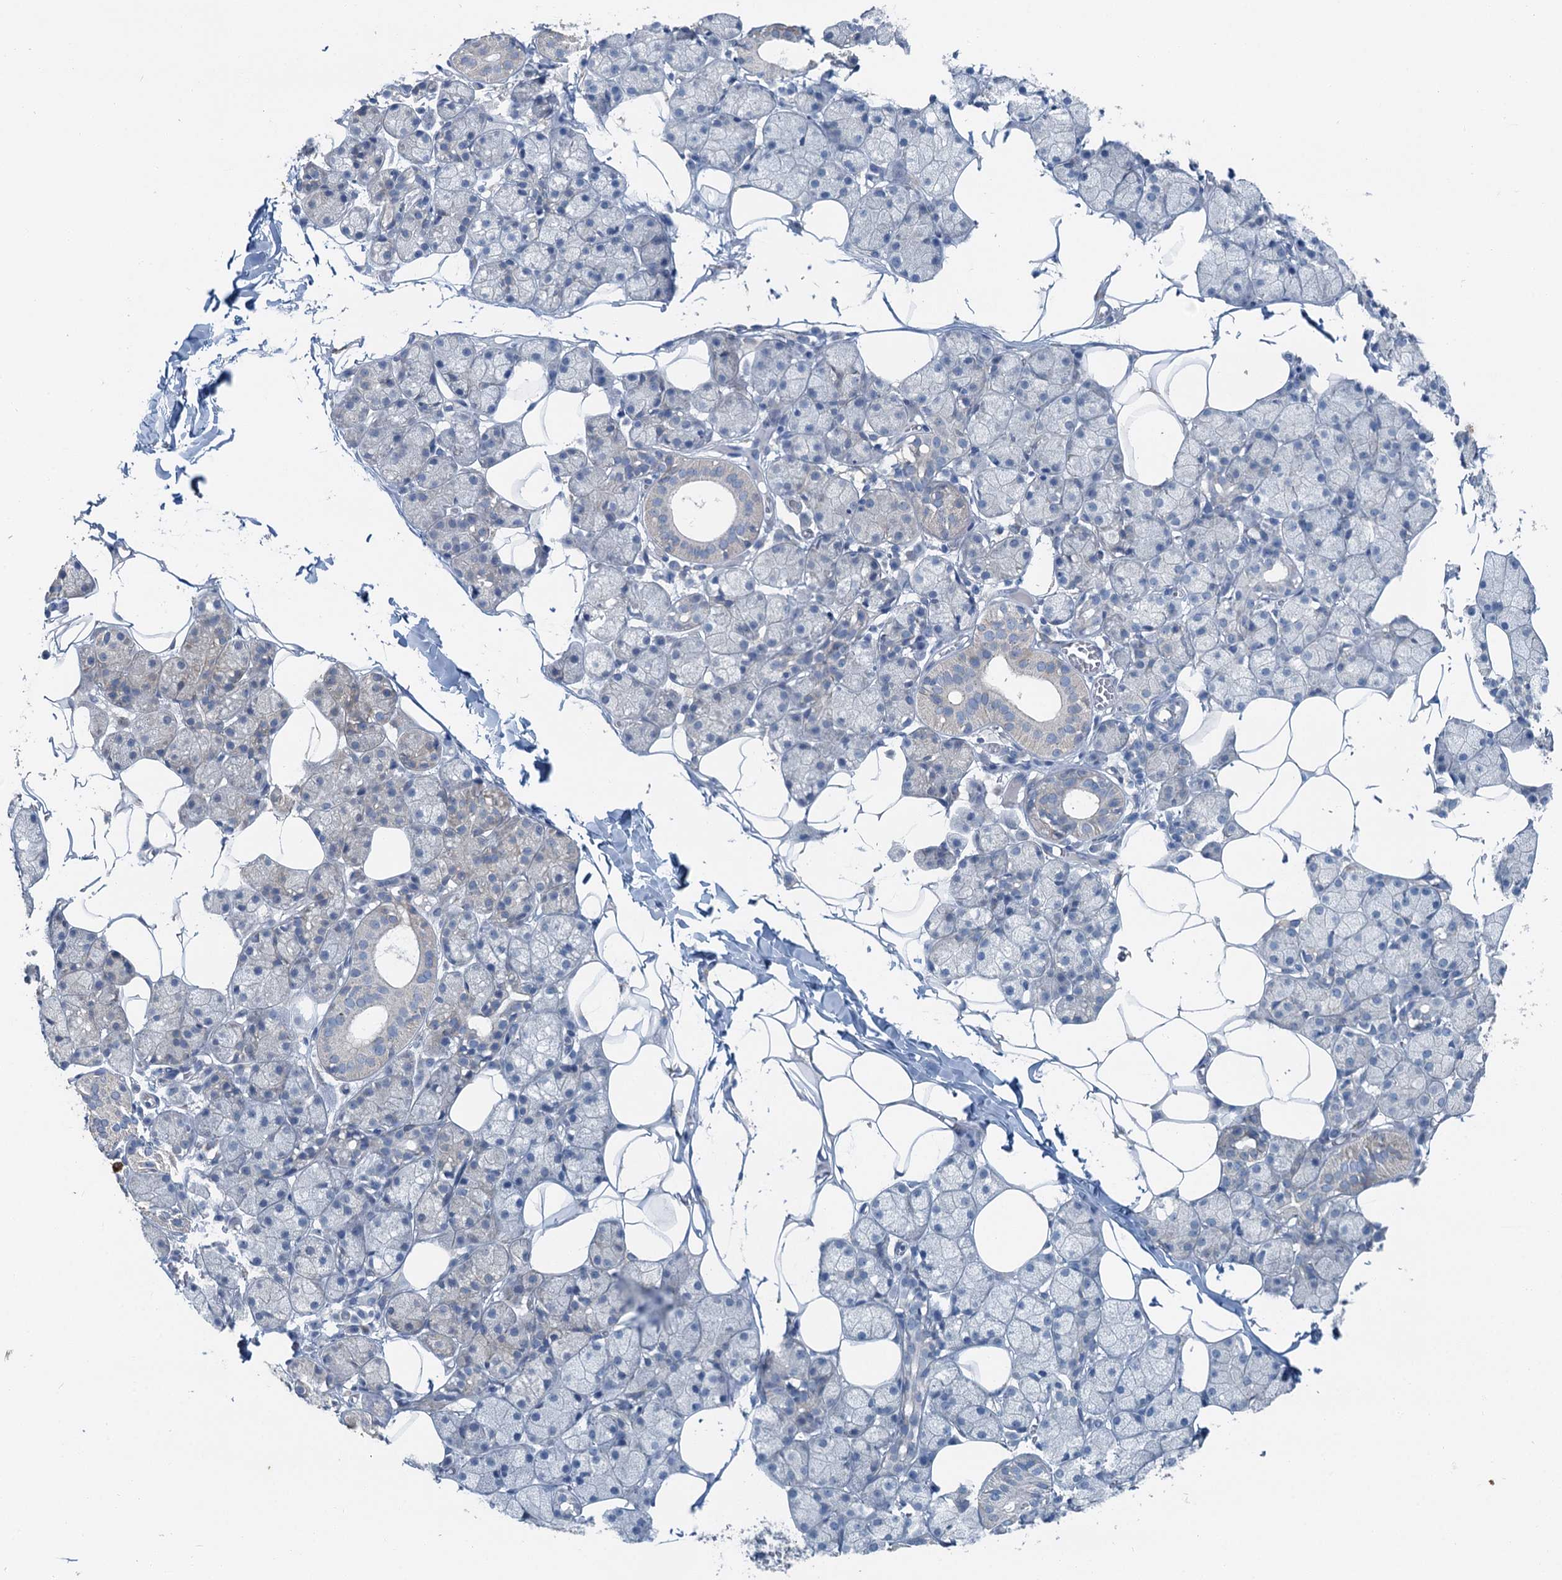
{"staining": {"intensity": "negative", "quantity": "none", "location": "none"}, "tissue": "salivary gland", "cell_type": "Glandular cells", "image_type": "normal", "snomed": [{"axis": "morphology", "description": "Normal tissue, NOS"}, {"axis": "topography", "description": "Salivary gland"}], "caption": "IHC micrograph of normal human salivary gland stained for a protein (brown), which shows no expression in glandular cells. (DAB IHC, high magnification).", "gene": "C6orf120", "patient": {"sex": "female", "age": 33}}